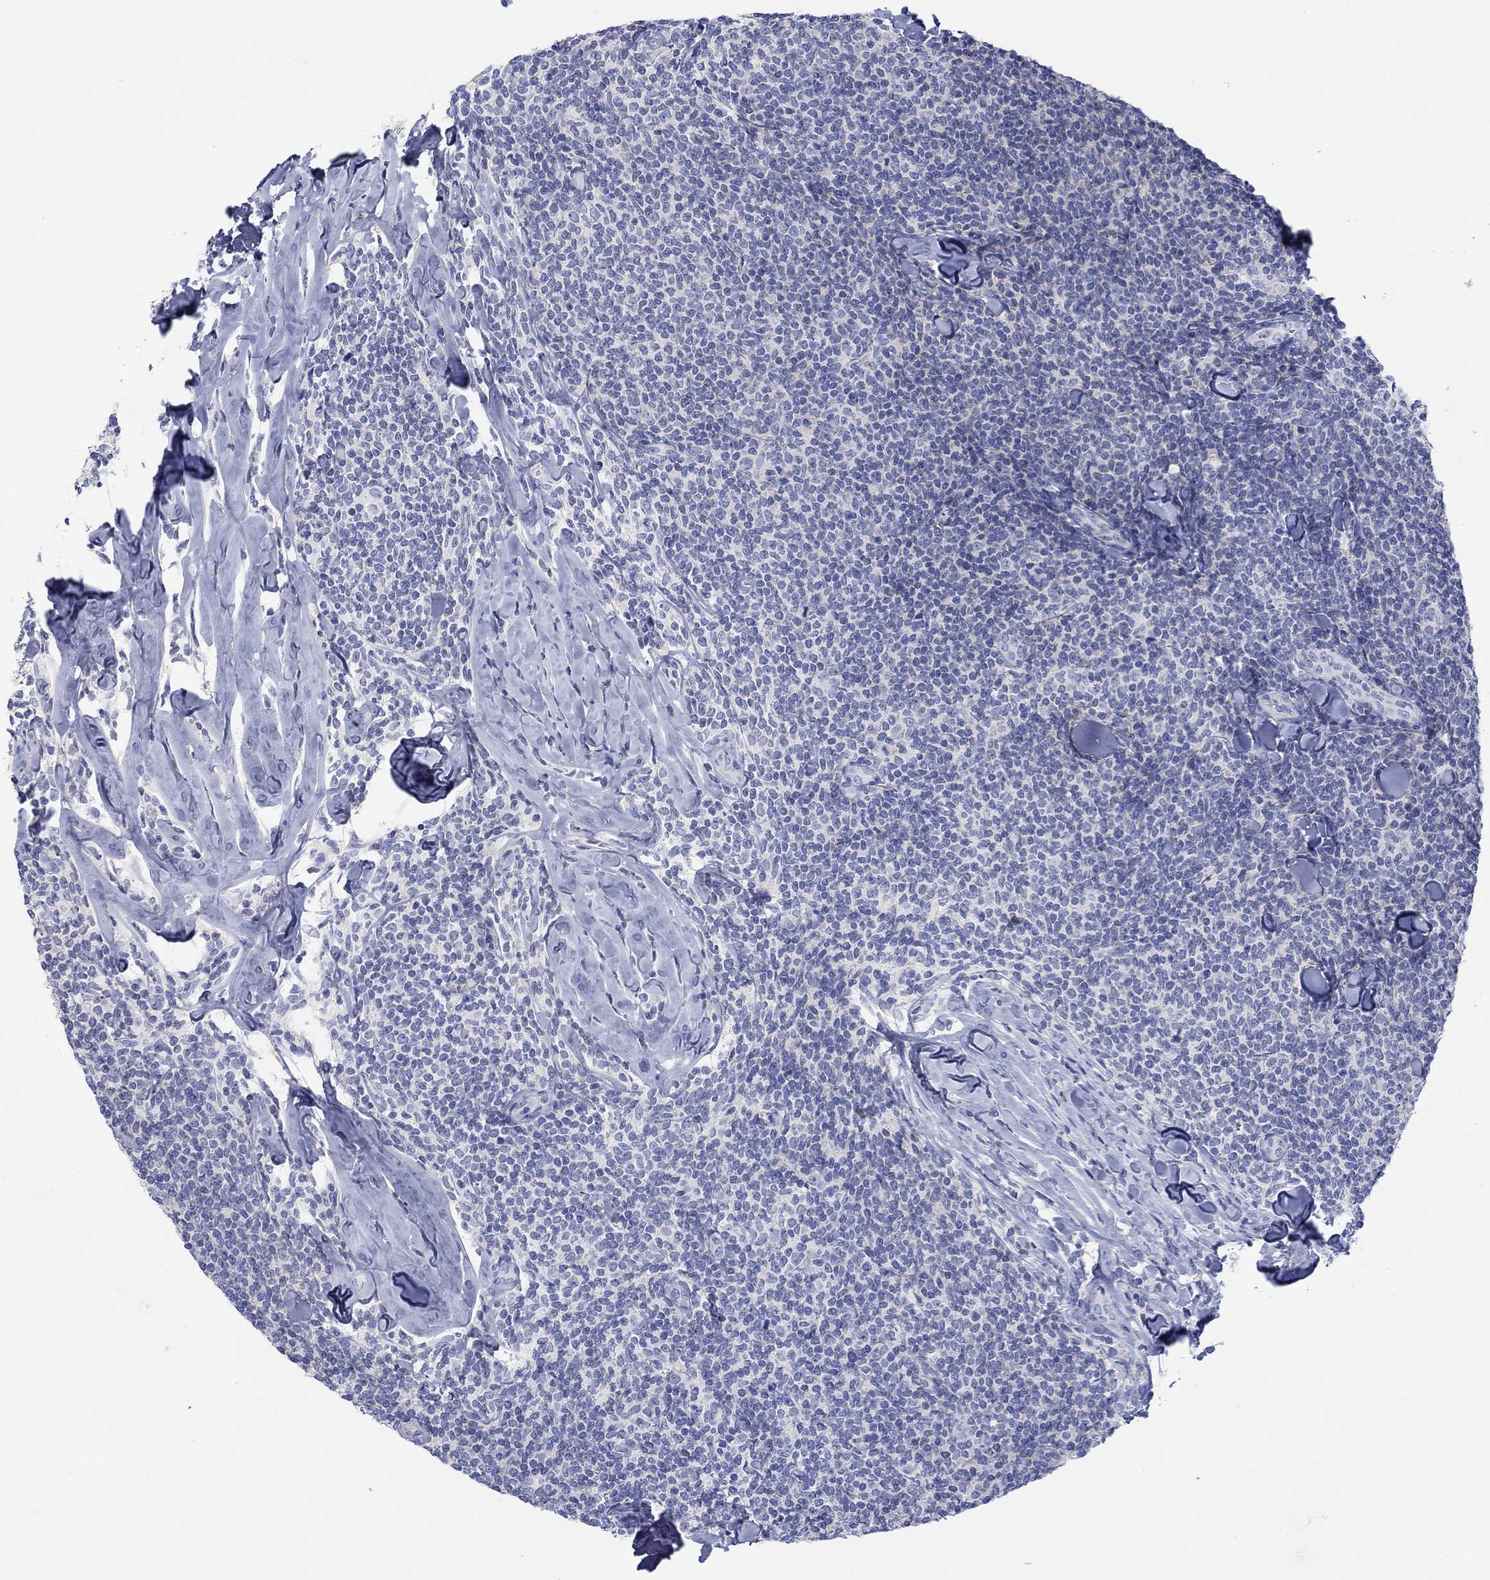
{"staining": {"intensity": "negative", "quantity": "none", "location": "none"}, "tissue": "lymphoma", "cell_type": "Tumor cells", "image_type": "cancer", "snomed": [{"axis": "morphology", "description": "Malignant lymphoma, non-Hodgkin's type, Low grade"}, {"axis": "topography", "description": "Lymph node"}], "caption": "The immunohistochemistry image has no significant staining in tumor cells of lymphoma tissue.", "gene": "PPIL6", "patient": {"sex": "female", "age": 56}}